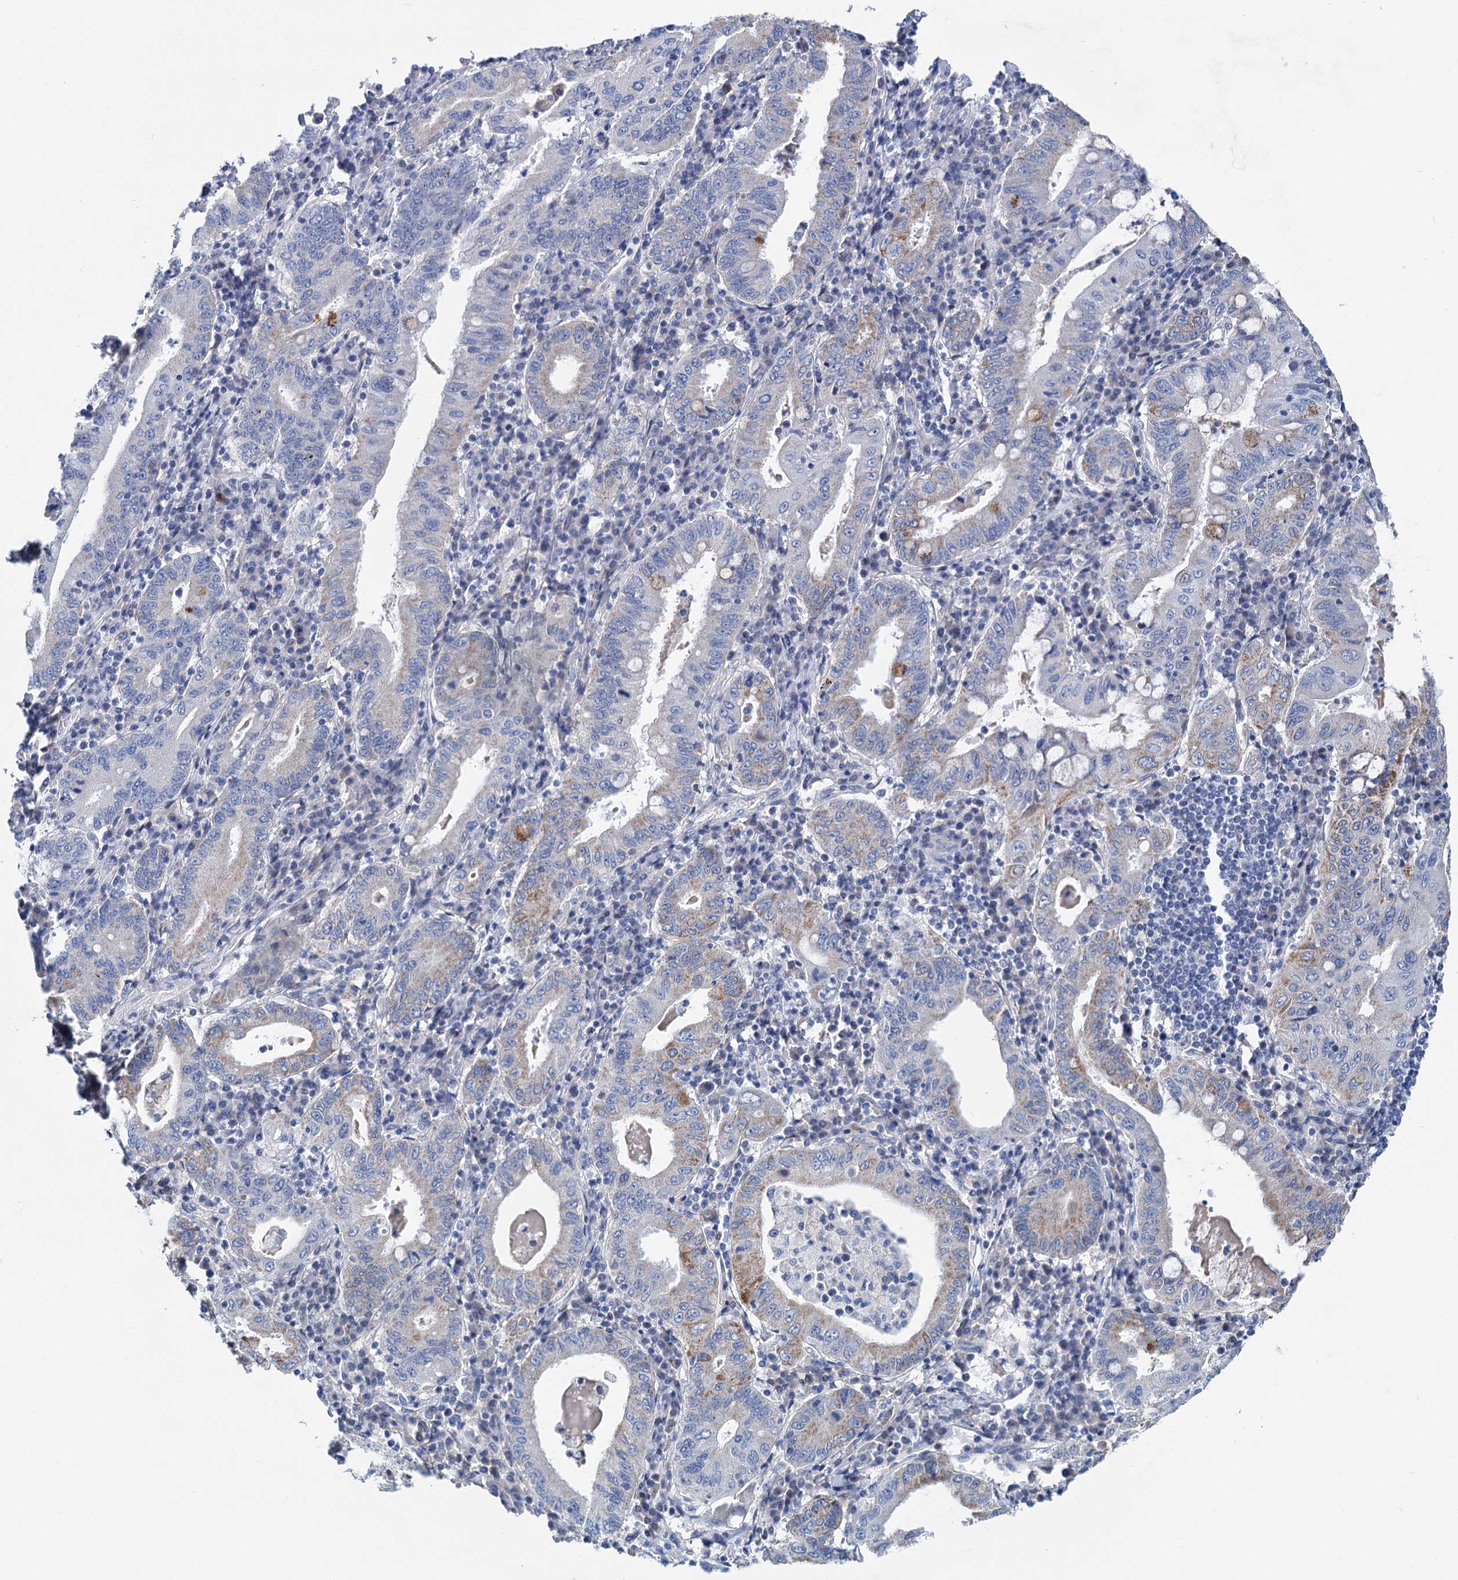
{"staining": {"intensity": "moderate", "quantity": "25%-75%", "location": "cytoplasmic/membranous"}, "tissue": "stomach cancer", "cell_type": "Tumor cells", "image_type": "cancer", "snomed": [{"axis": "morphology", "description": "Normal tissue, NOS"}, {"axis": "morphology", "description": "Adenocarcinoma, NOS"}, {"axis": "topography", "description": "Esophagus"}, {"axis": "topography", "description": "Stomach, upper"}, {"axis": "topography", "description": "Peripheral nerve tissue"}], "caption": "Immunohistochemistry (DAB) staining of adenocarcinoma (stomach) displays moderate cytoplasmic/membranous protein expression in approximately 25%-75% of tumor cells. (IHC, brightfield microscopy, high magnification).", "gene": "CHDH", "patient": {"sex": "male", "age": 62}}